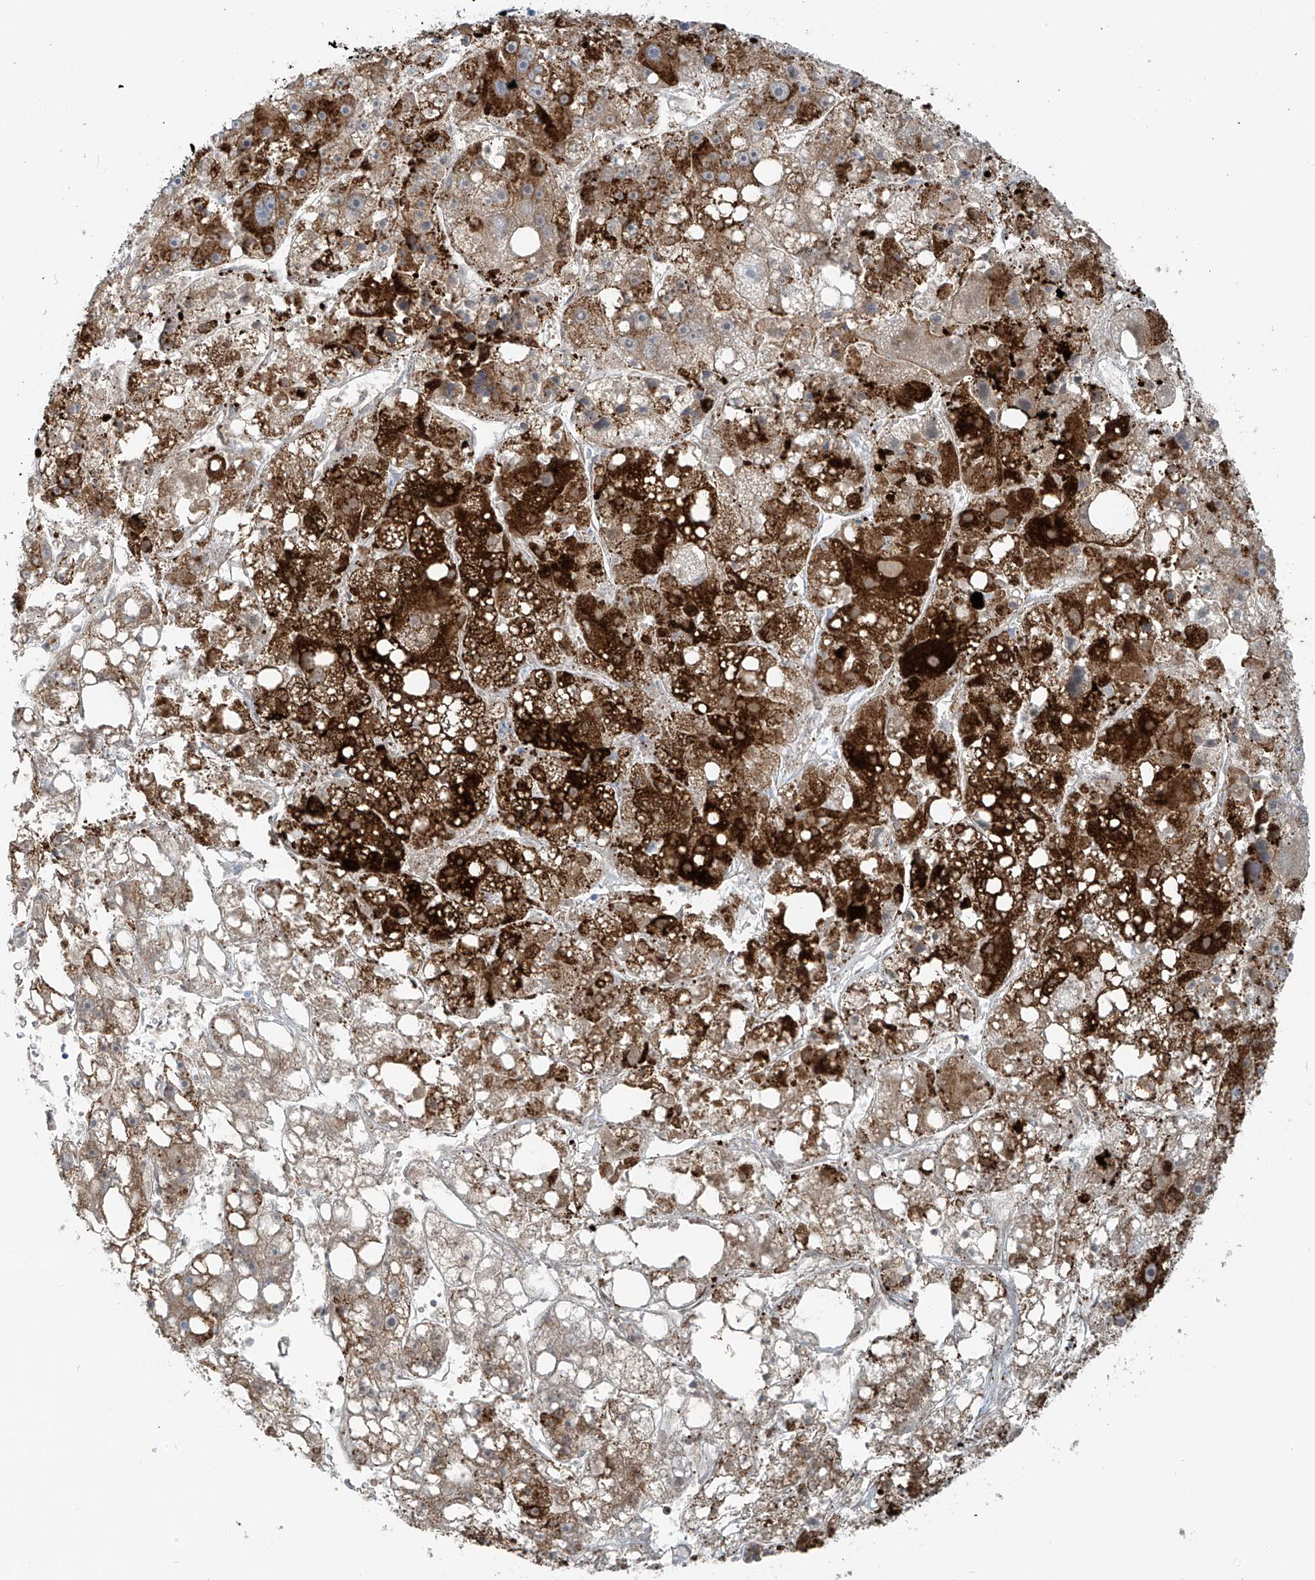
{"staining": {"intensity": "strong", "quantity": "25%-75%", "location": "cytoplasmic/membranous"}, "tissue": "liver cancer", "cell_type": "Tumor cells", "image_type": "cancer", "snomed": [{"axis": "morphology", "description": "Carcinoma, Hepatocellular, NOS"}, {"axis": "topography", "description": "Liver"}], "caption": "High-magnification brightfield microscopy of hepatocellular carcinoma (liver) stained with DAB (brown) and counterstained with hematoxylin (blue). tumor cells exhibit strong cytoplasmic/membranous staining is appreciated in approximately25%-75% of cells.", "gene": "SLC25A43", "patient": {"sex": "female", "age": 61}}